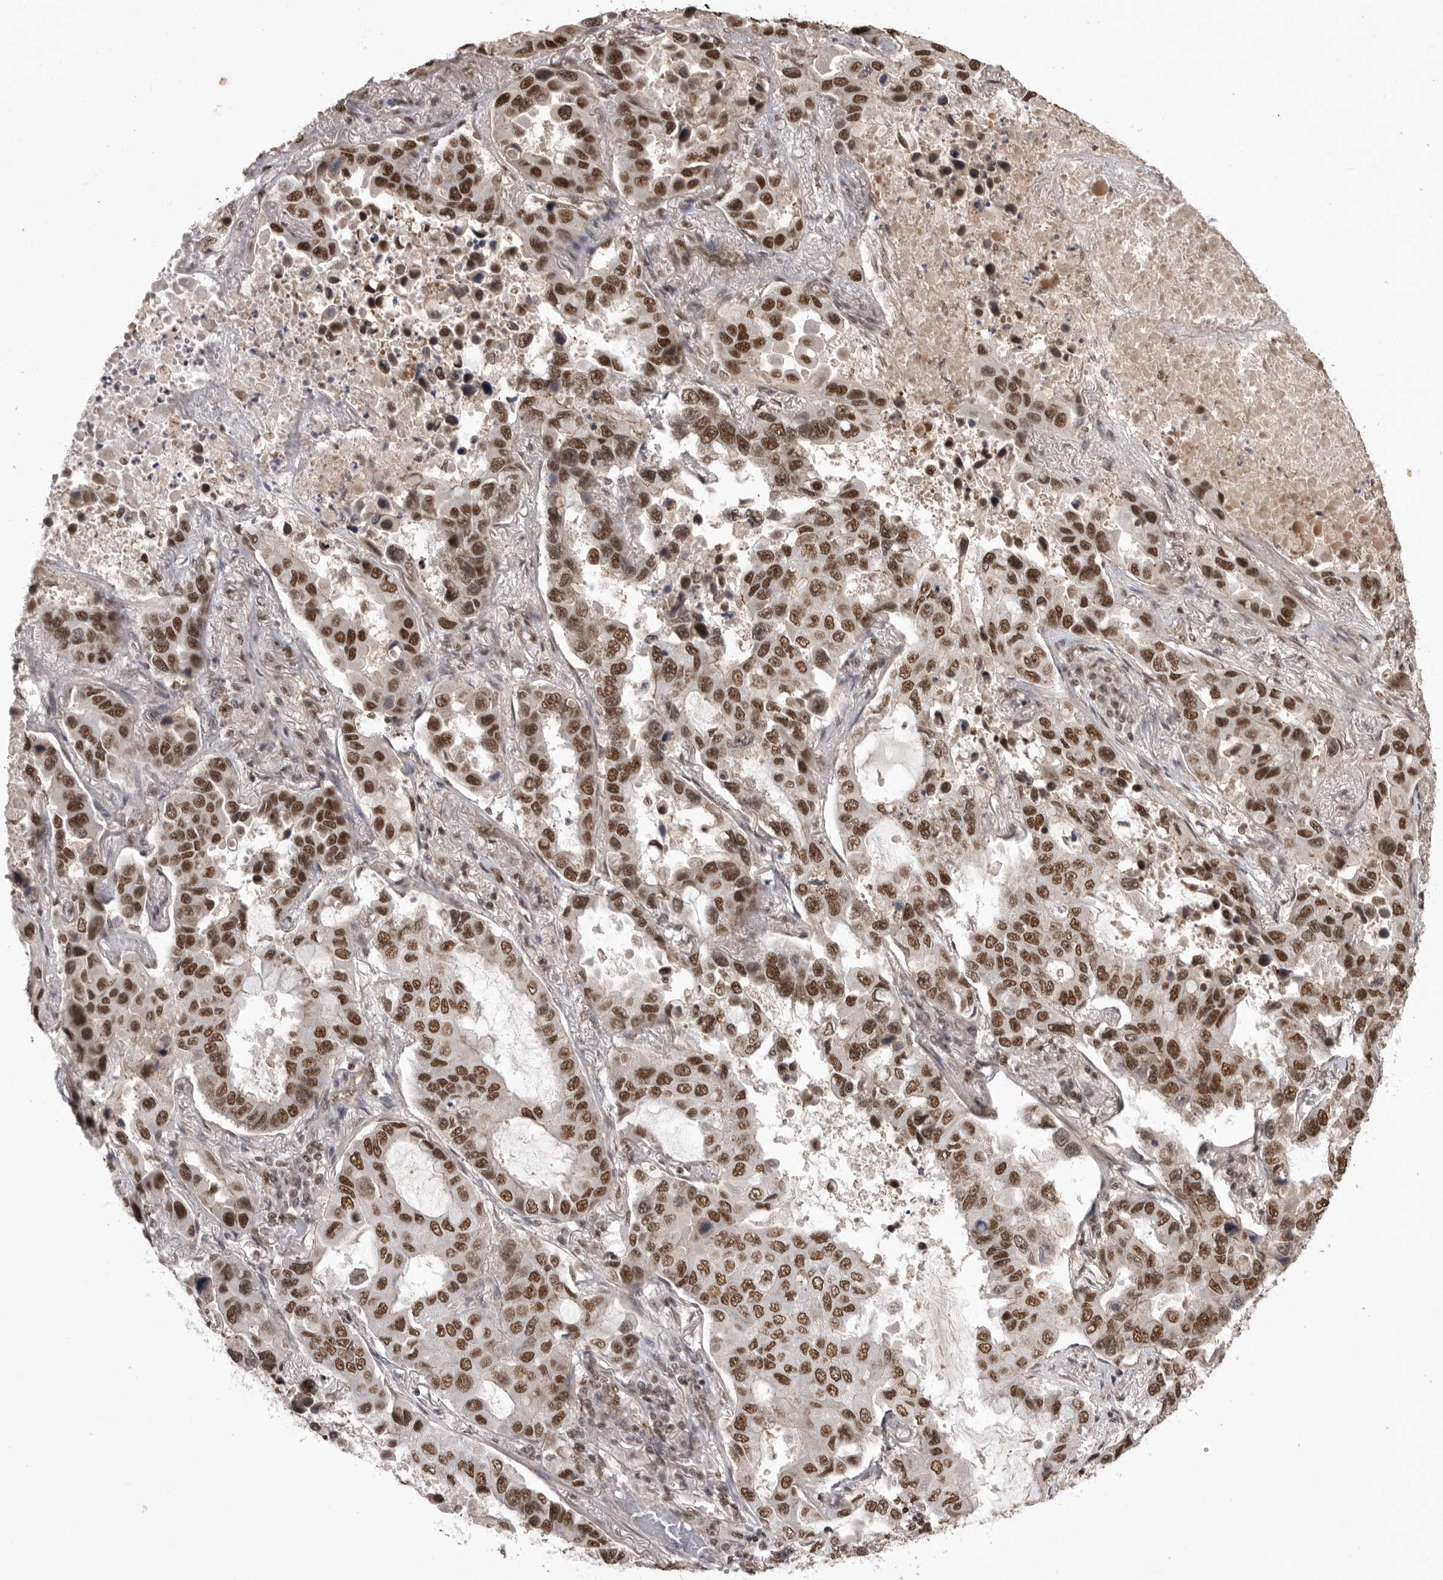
{"staining": {"intensity": "strong", "quantity": ">75%", "location": "nuclear"}, "tissue": "lung cancer", "cell_type": "Tumor cells", "image_type": "cancer", "snomed": [{"axis": "morphology", "description": "Adenocarcinoma, NOS"}, {"axis": "topography", "description": "Lung"}], "caption": "Brown immunohistochemical staining in human lung cancer reveals strong nuclear expression in about >75% of tumor cells.", "gene": "CBLL1", "patient": {"sex": "male", "age": 64}}